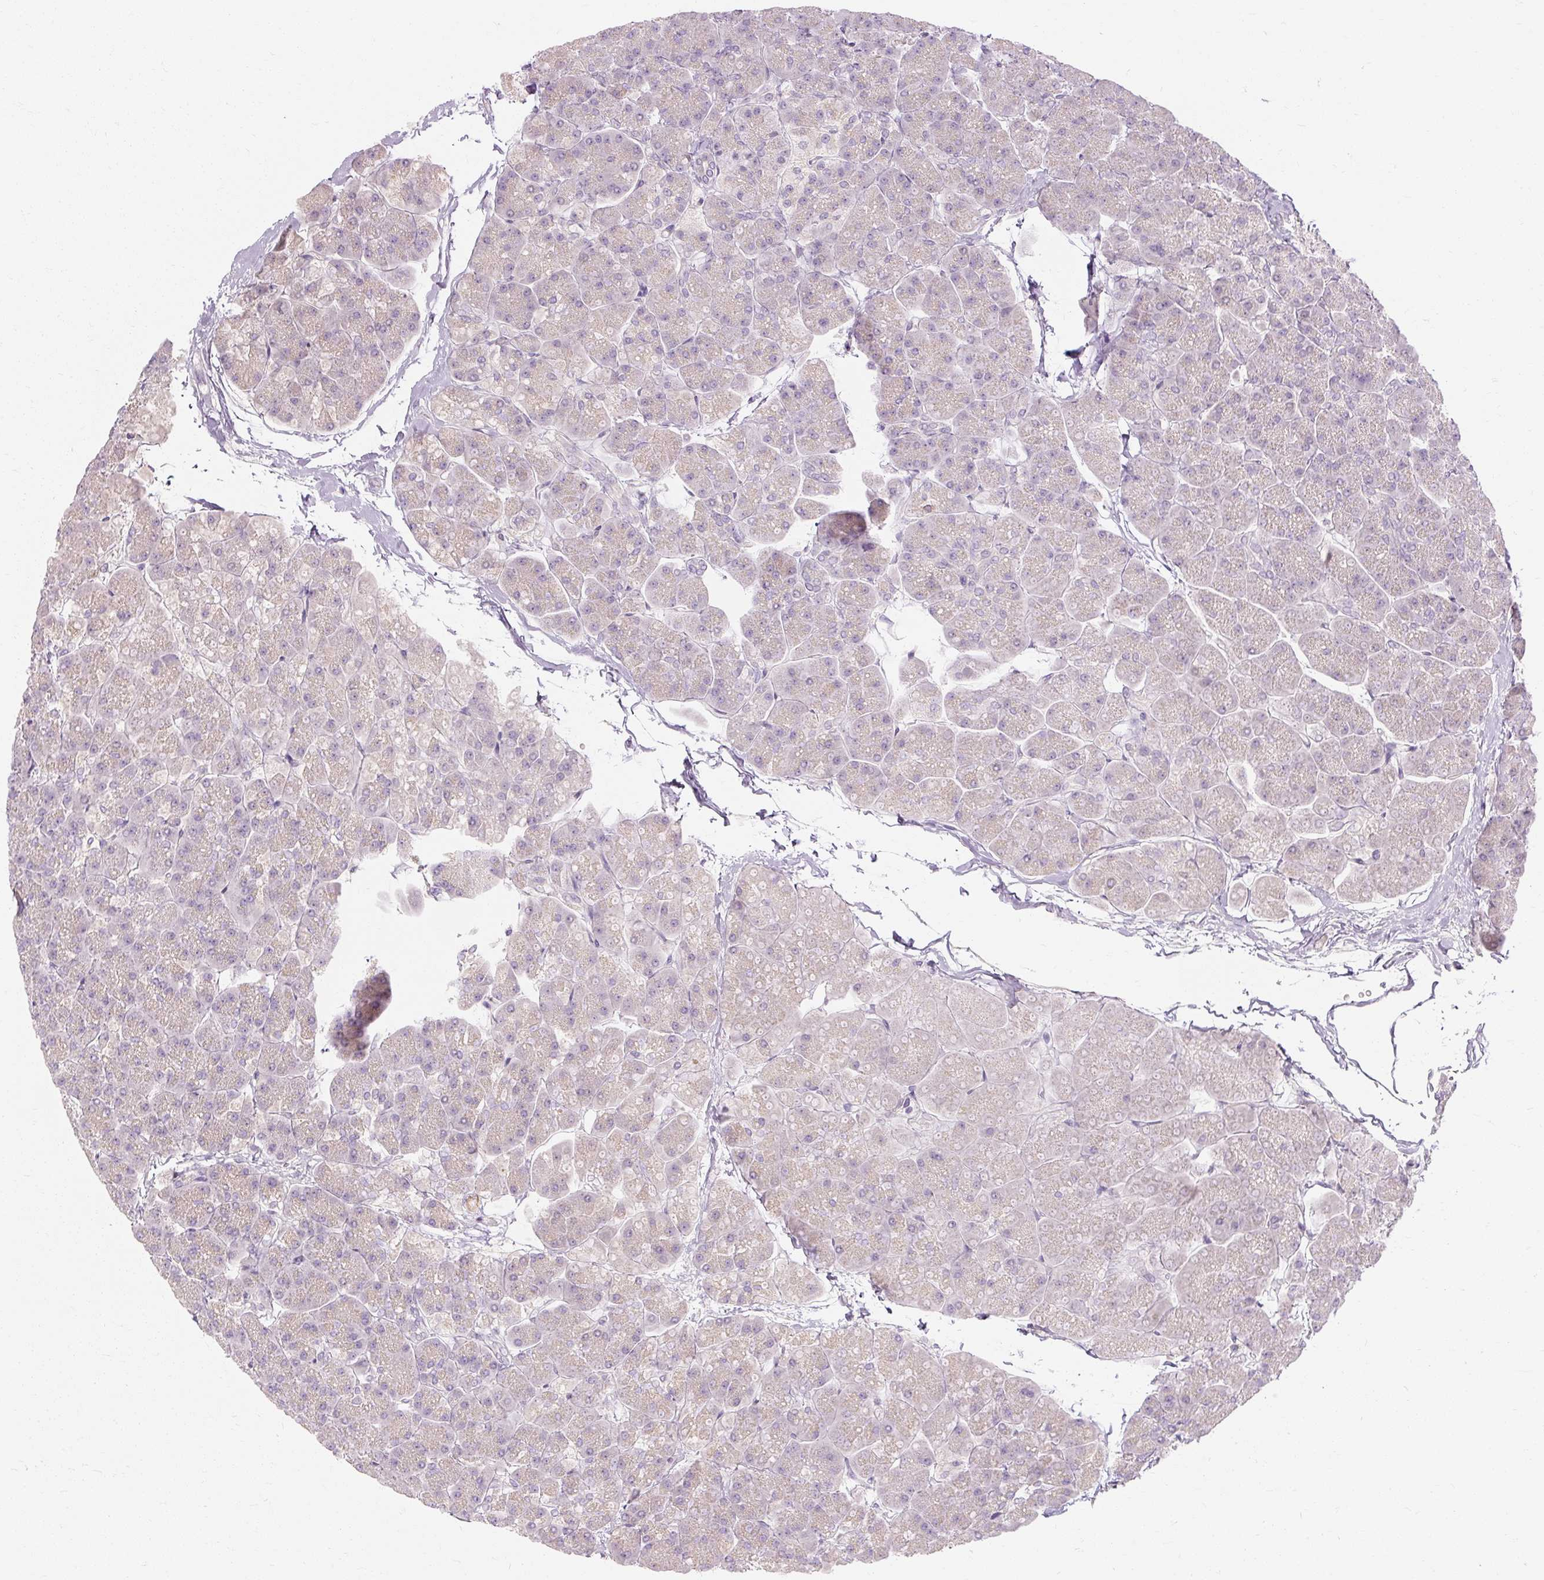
{"staining": {"intensity": "negative", "quantity": "none", "location": "none"}, "tissue": "pancreas", "cell_type": "Exocrine glandular cells", "image_type": "normal", "snomed": [{"axis": "morphology", "description": "Normal tissue, NOS"}, {"axis": "topography", "description": "Pancreas"}, {"axis": "topography", "description": "Peripheral nerve tissue"}], "caption": "Immunohistochemical staining of benign pancreas shows no significant staining in exocrine glandular cells.", "gene": "CAPN3", "patient": {"sex": "male", "age": 54}}